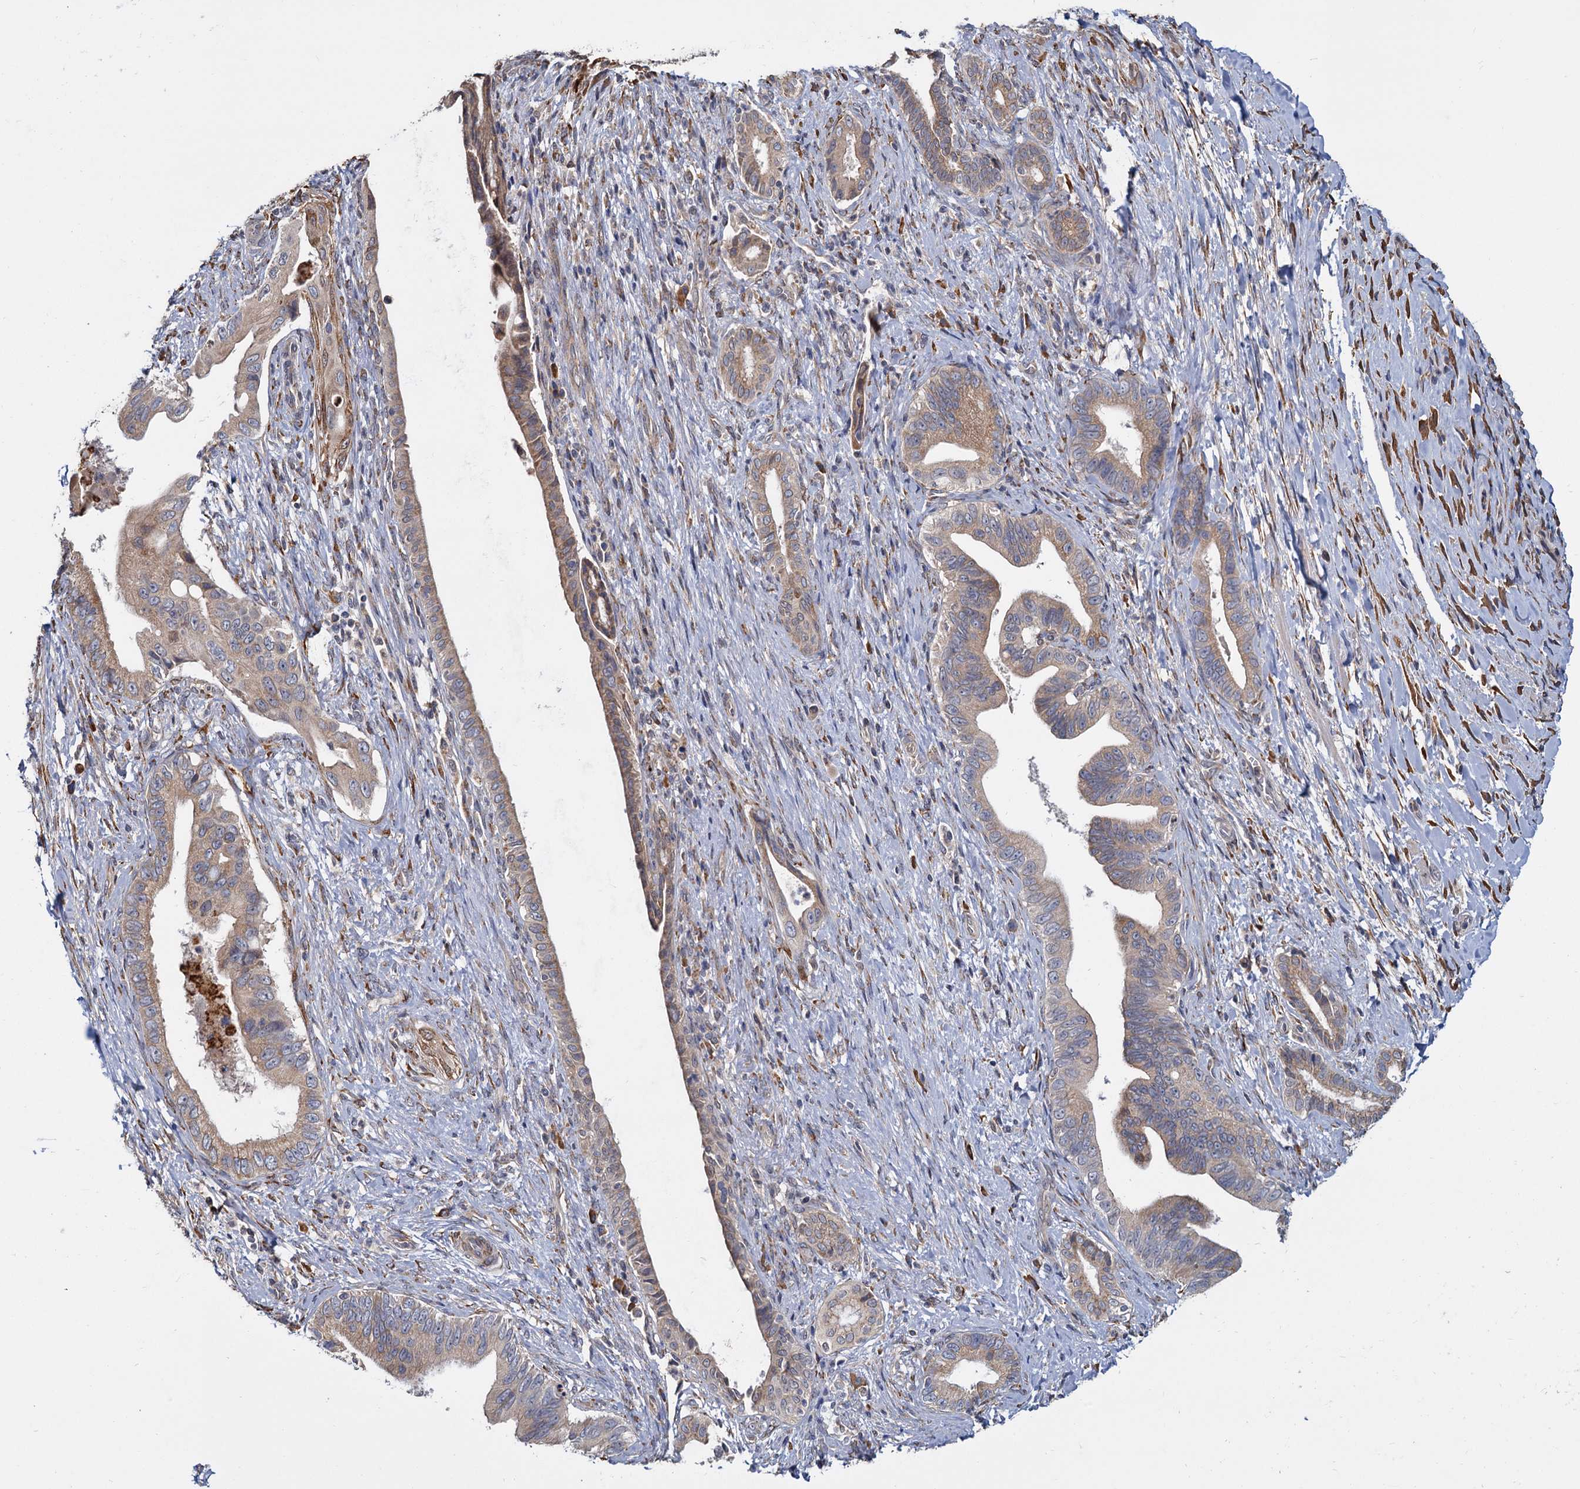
{"staining": {"intensity": "moderate", "quantity": ">75%", "location": "cytoplasmic/membranous"}, "tissue": "pancreatic cancer", "cell_type": "Tumor cells", "image_type": "cancer", "snomed": [{"axis": "morphology", "description": "Adenocarcinoma, NOS"}, {"axis": "topography", "description": "Pancreas"}], "caption": "The image demonstrates immunohistochemical staining of pancreatic cancer. There is moderate cytoplasmic/membranous expression is present in about >75% of tumor cells.", "gene": "LRRC51", "patient": {"sex": "female", "age": 55}}